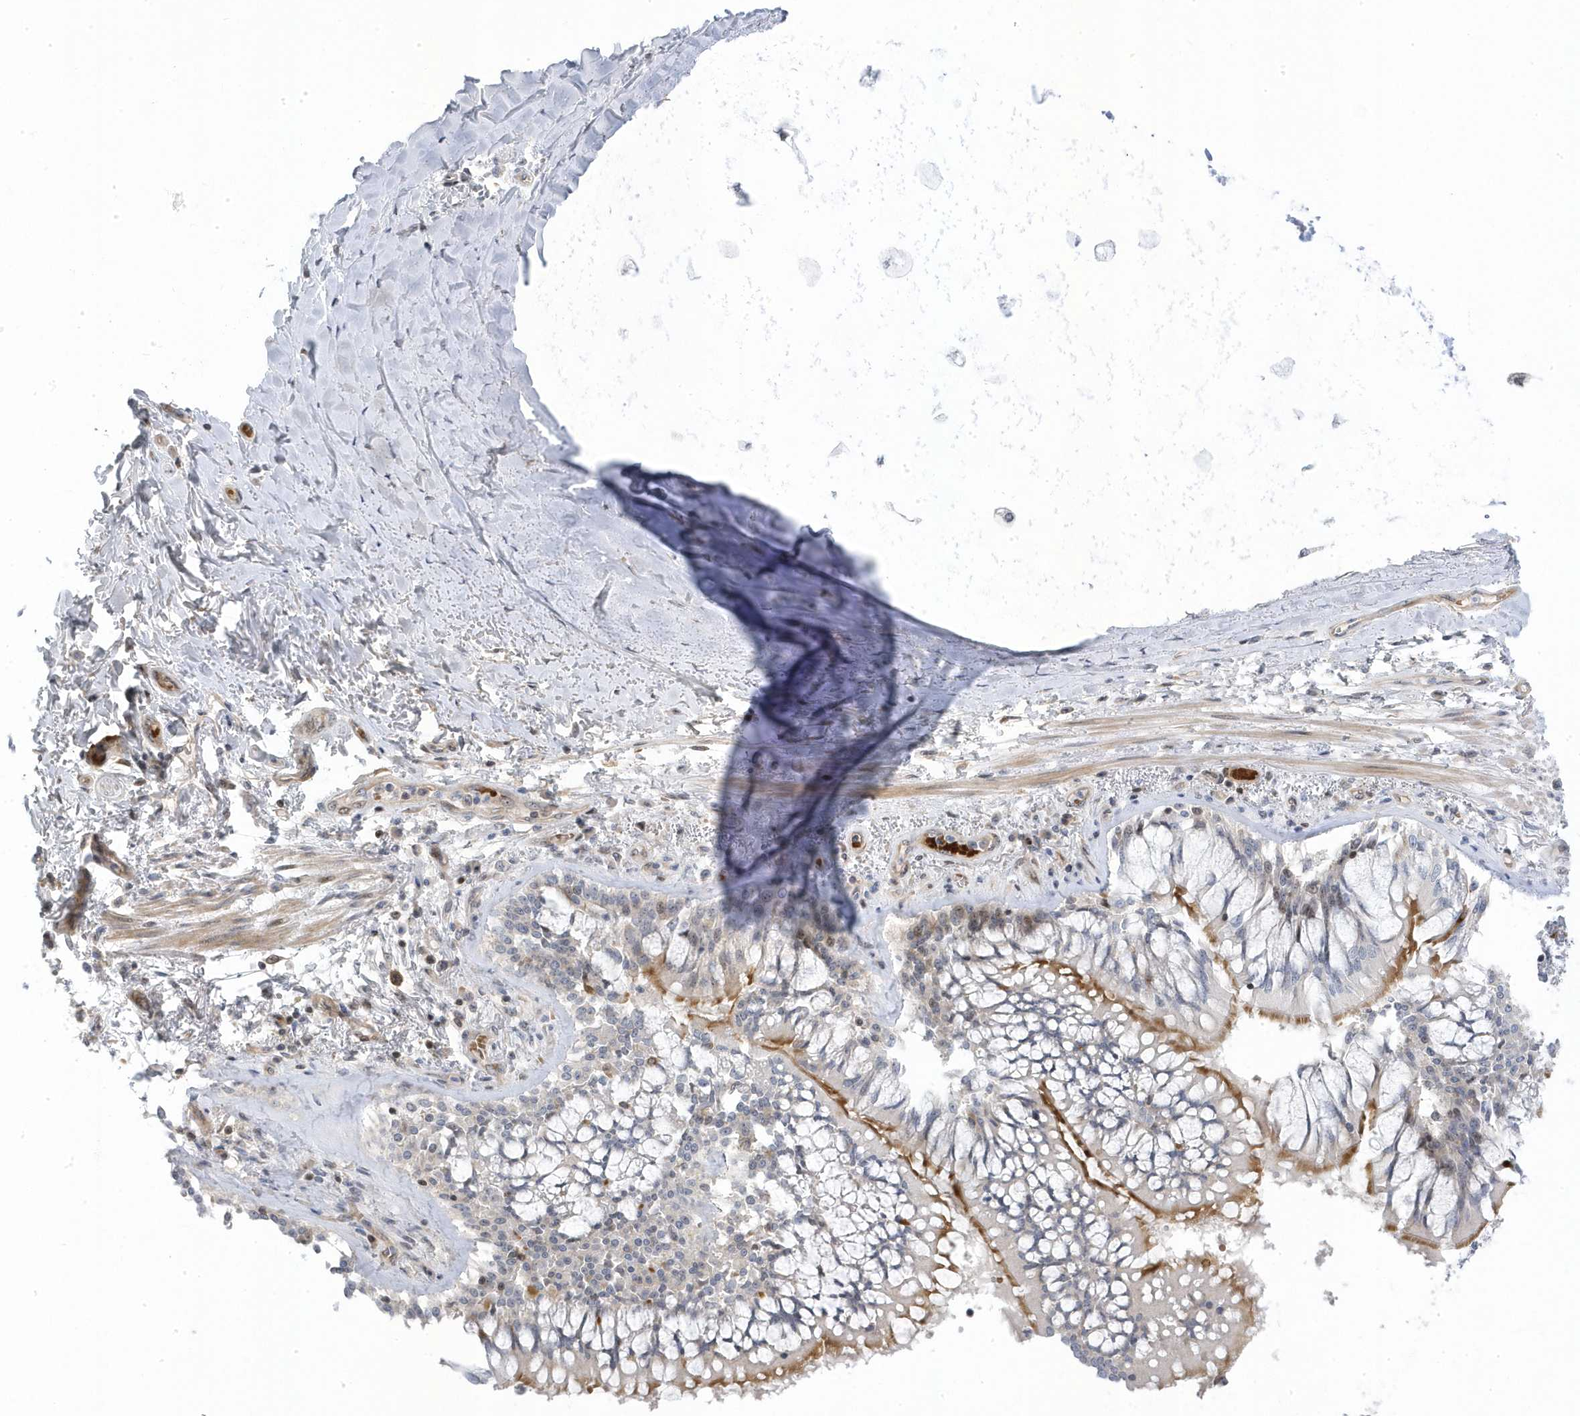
{"staining": {"intensity": "negative", "quantity": "none", "location": "none"}, "tissue": "adipose tissue", "cell_type": "Adipocytes", "image_type": "normal", "snomed": [{"axis": "morphology", "description": "Normal tissue, NOS"}, {"axis": "topography", "description": "Cartilage tissue"}, {"axis": "topography", "description": "Bronchus"}, {"axis": "topography", "description": "Lung"}, {"axis": "topography", "description": "Peripheral nerve tissue"}], "caption": "IHC histopathology image of benign human adipose tissue stained for a protein (brown), which exhibits no staining in adipocytes. Nuclei are stained in blue.", "gene": "MAP7D3", "patient": {"sex": "female", "age": 49}}